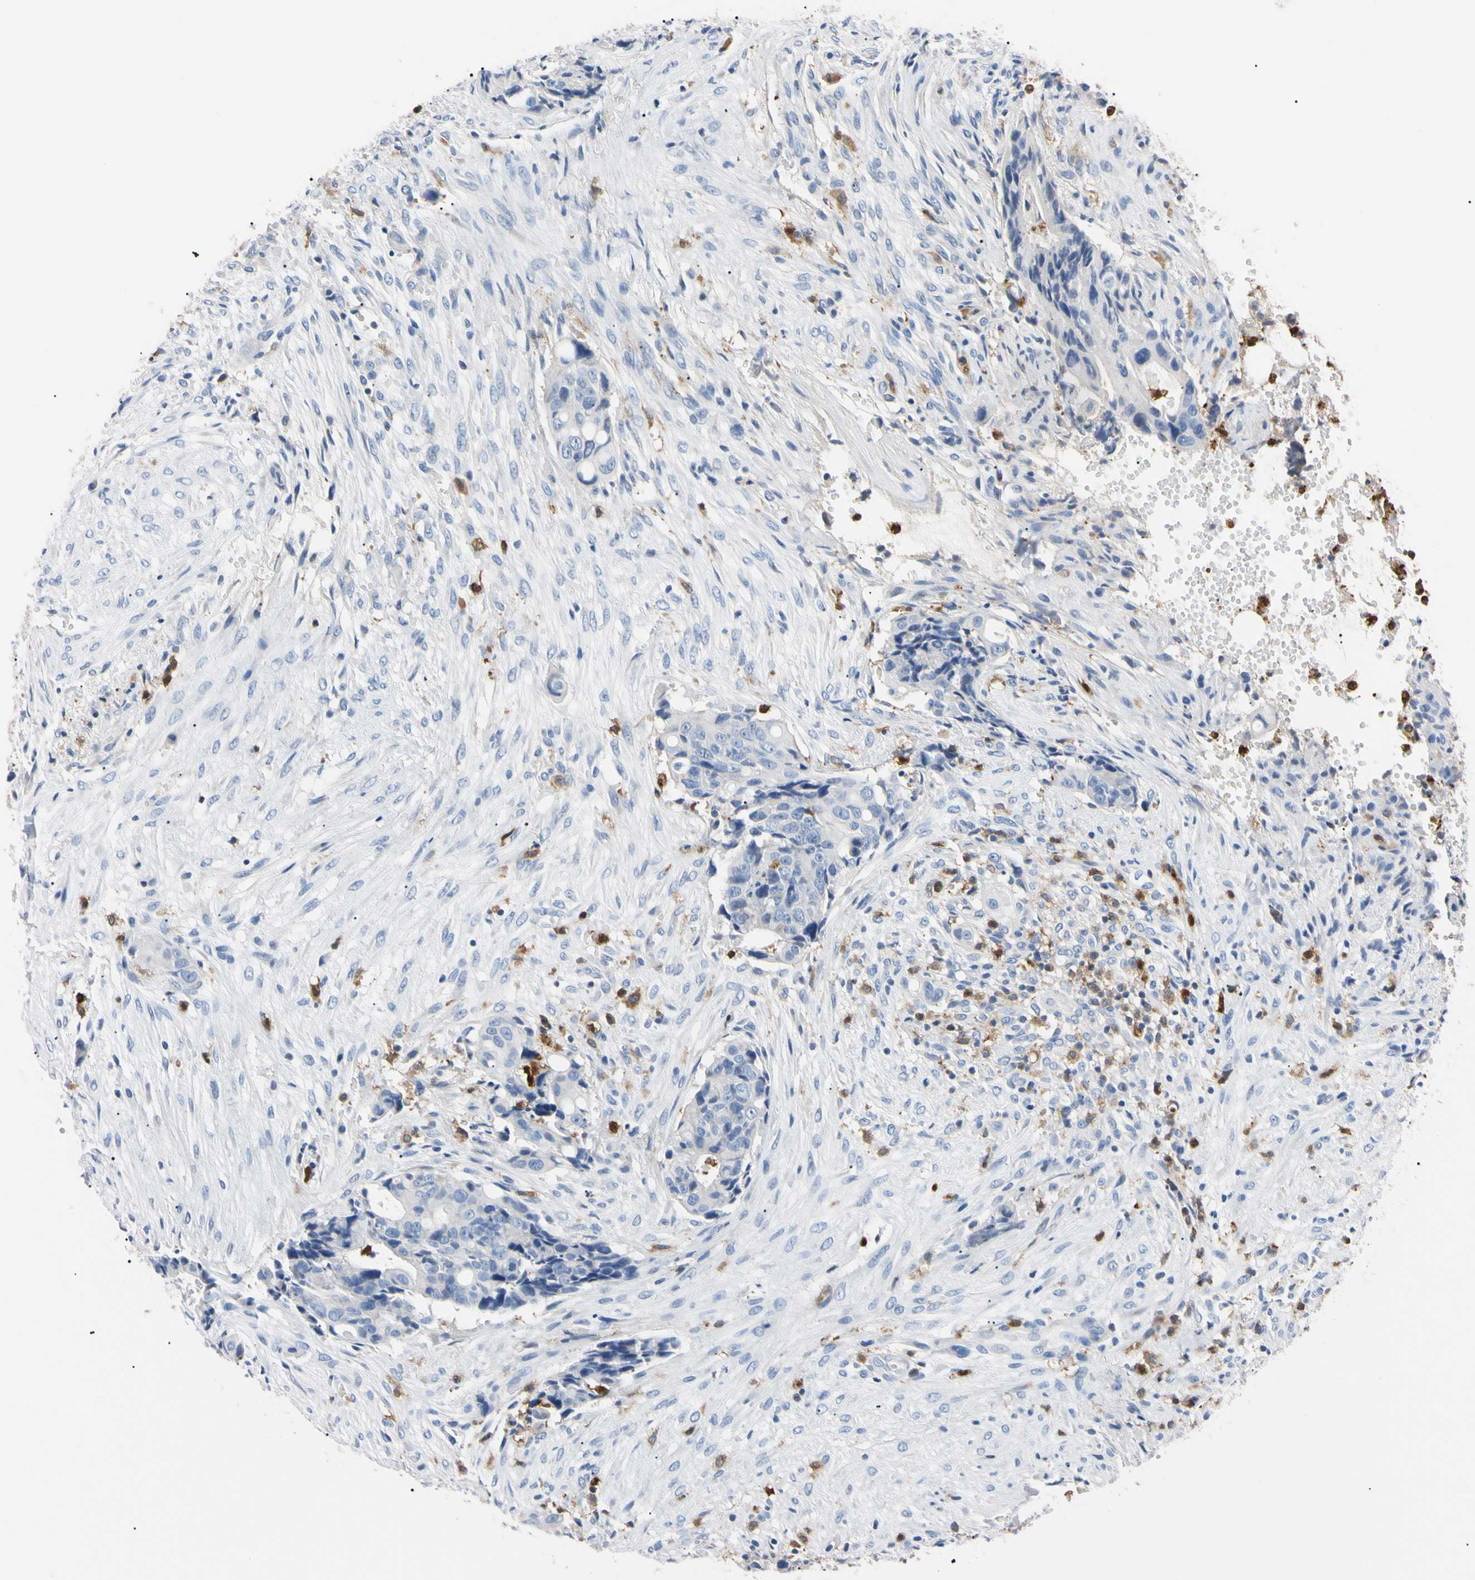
{"staining": {"intensity": "negative", "quantity": "none", "location": "none"}, "tissue": "colorectal cancer", "cell_type": "Tumor cells", "image_type": "cancer", "snomed": [{"axis": "morphology", "description": "Adenocarcinoma, NOS"}, {"axis": "topography", "description": "Colon"}], "caption": "The histopathology image exhibits no significant expression in tumor cells of adenocarcinoma (colorectal).", "gene": "NCF4", "patient": {"sex": "female", "age": 57}}